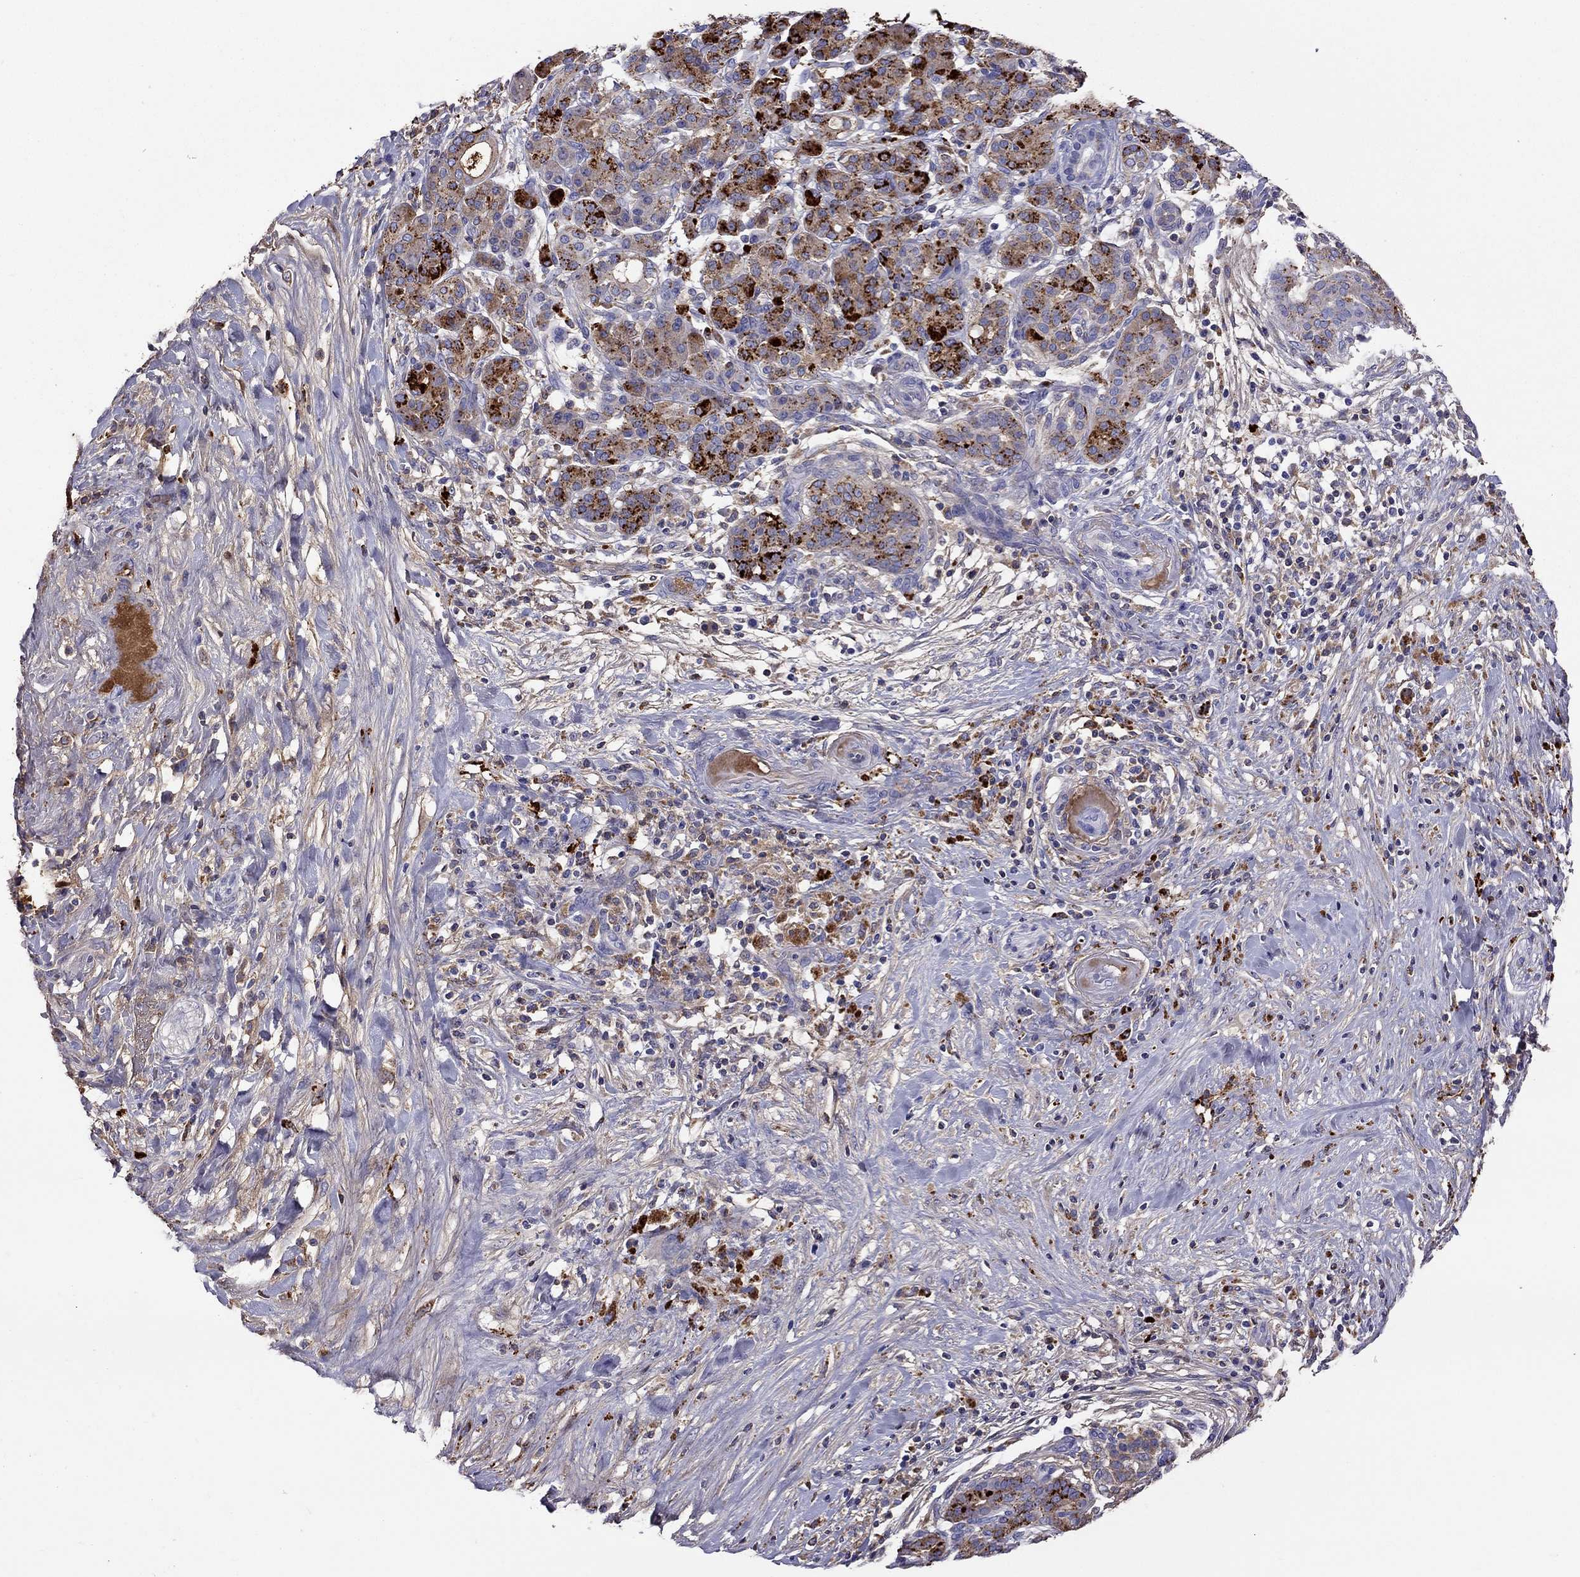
{"staining": {"intensity": "strong", "quantity": "<25%", "location": "cytoplasmic/membranous"}, "tissue": "pancreatic cancer", "cell_type": "Tumor cells", "image_type": "cancer", "snomed": [{"axis": "morphology", "description": "Adenocarcinoma, NOS"}, {"axis": "topography", "description": "Pancreas"}], "caption": "IHC of pancreatic cancer reveals medium levels of strong cytoplasmic/membranous positivity in approximately <25% of tumor cells. Nuclei are stained in blue.", "gene": "SERPINA3", "patient": {"sex": "male", "age": 44}}